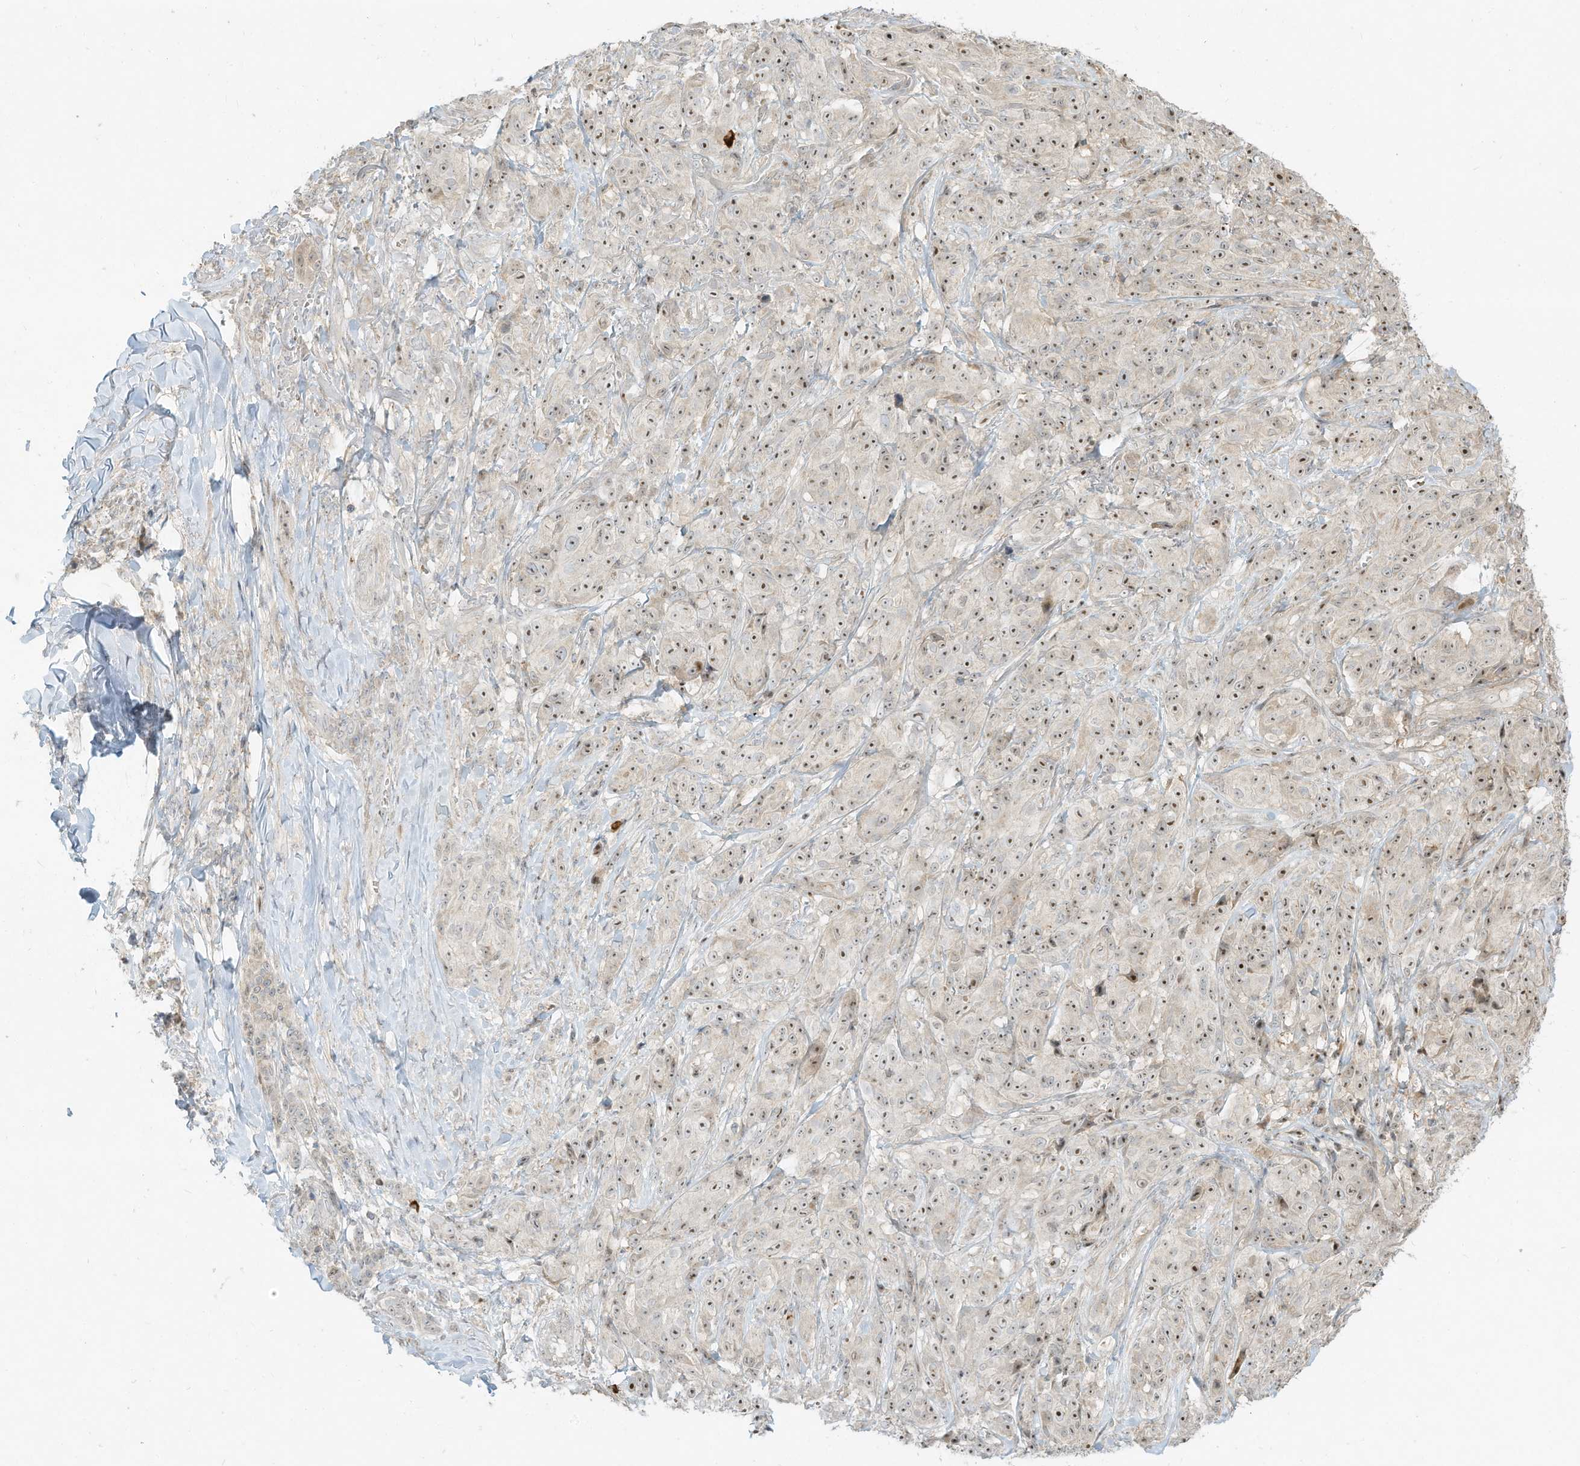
{"staining": {"intensity": "weak", "quantity": "25%-75%", "location": "nuclear"}, "tissue": "melanoma", "cell_type": "Tumor cells", "image_type": "cancer", "snomed": [{"axis": "morphology", "description": "Malignant melanoma, NOS"}, {"axis": "topography", "description": "Skin"}], "caption": "Human malignant melanoma stained for a protein (brown) displays weak nuclear positive expression in about 25%-75% of tumor cells.", "gene": "OFD1", "patient": {"sex": "male", "age": 73}}